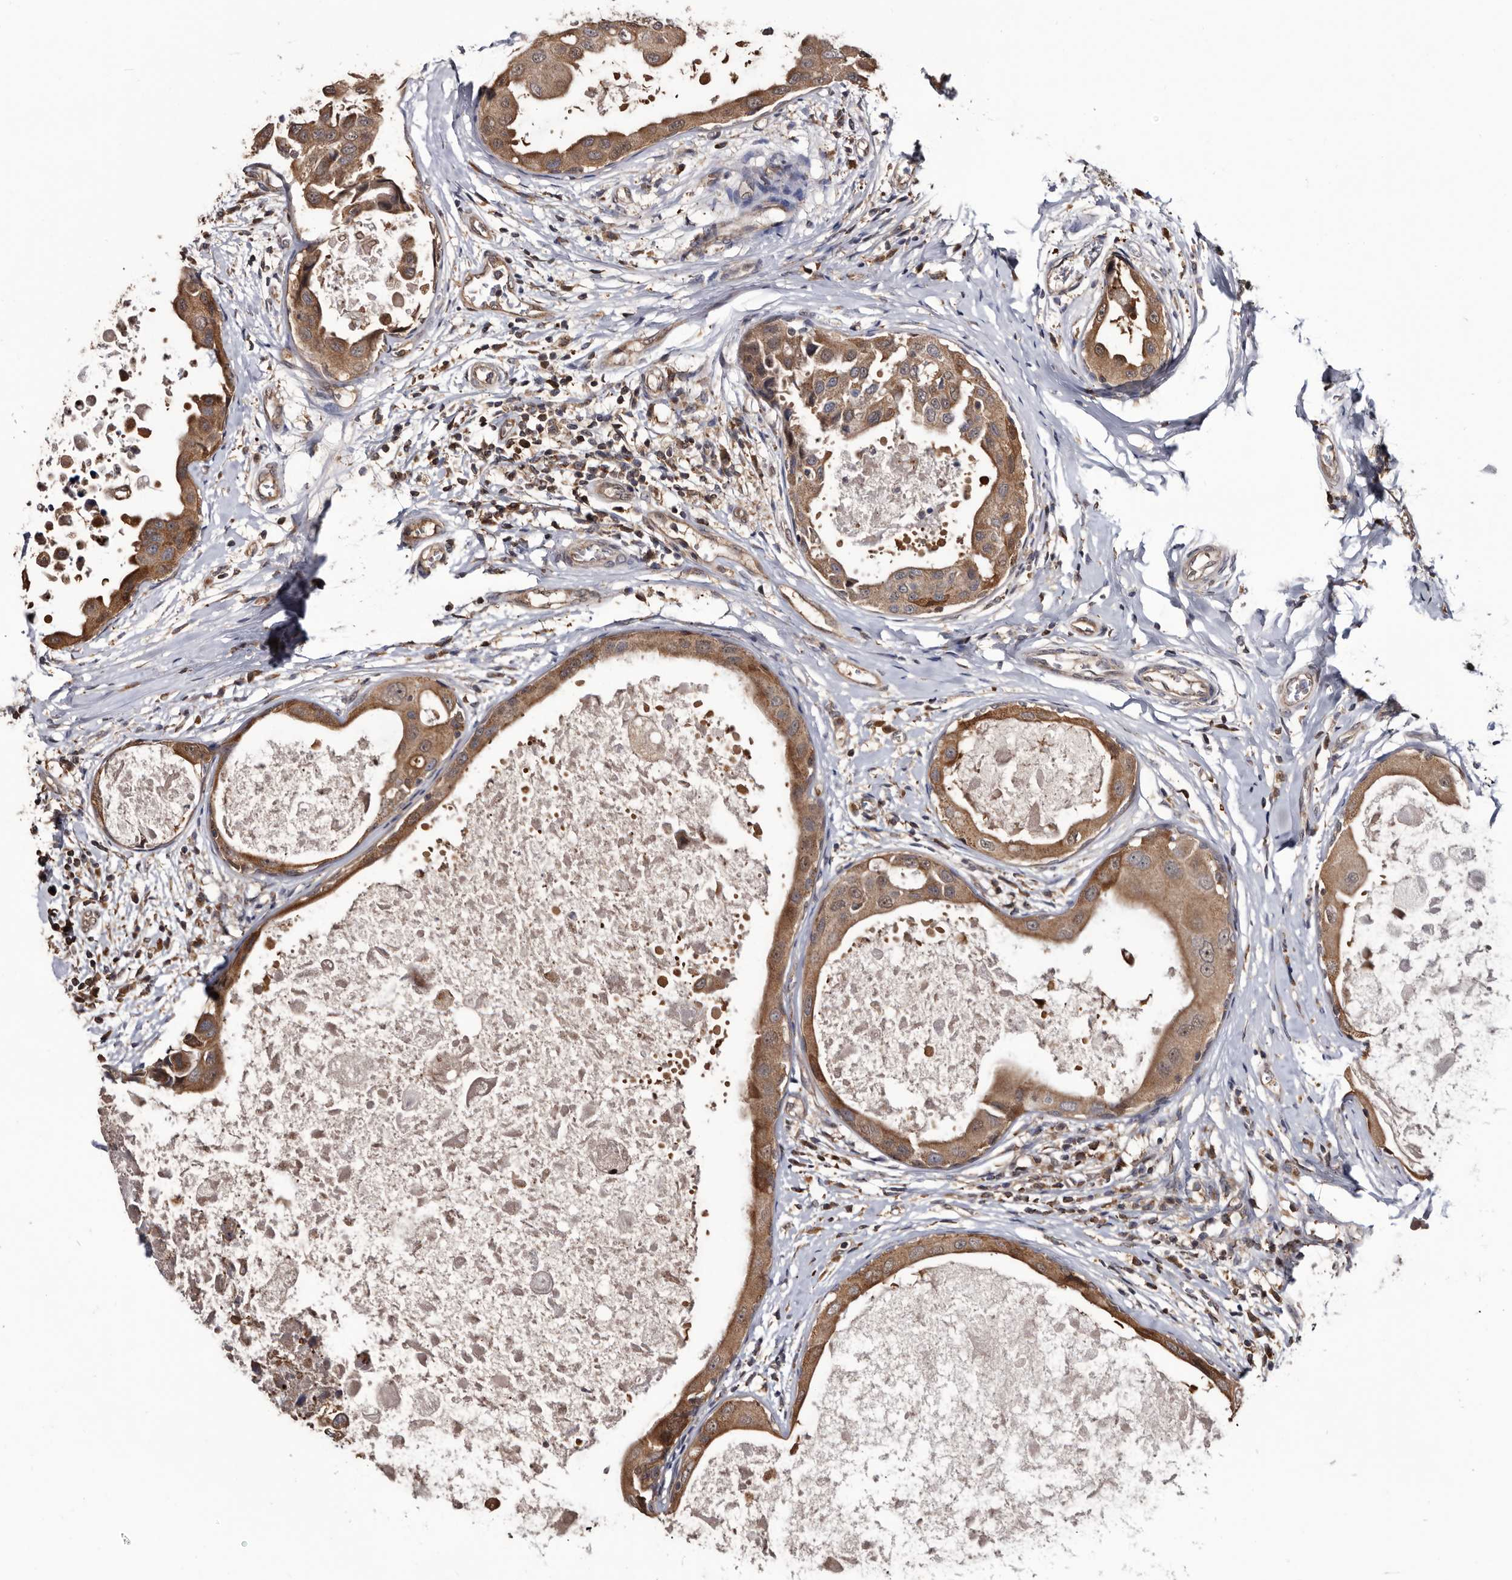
{"staining": {"intensity": "moderate", "quantity": ">75%", "location": "cytoplasmic/membranous"}, "tissue": "breast cancer", "cell_type": "Tumor cells", "image_type": "cancer", "snomed": [{"axis": "morphology", "description": "Duct carcinoma"}, {"axis": "topography", "description": "Breast"}], "caption": "Breast cancer (invasive ductal carcinoma) stained with DAB IHC displays medium levels of moderate cytoplasmic/membranous expression in approximately >75% of tumor cells. (brown staining indicates protein expression, while blue staining denotes nuclei).", "gene": "TTI2", "patient": {"sex": "female", "age": 27}}